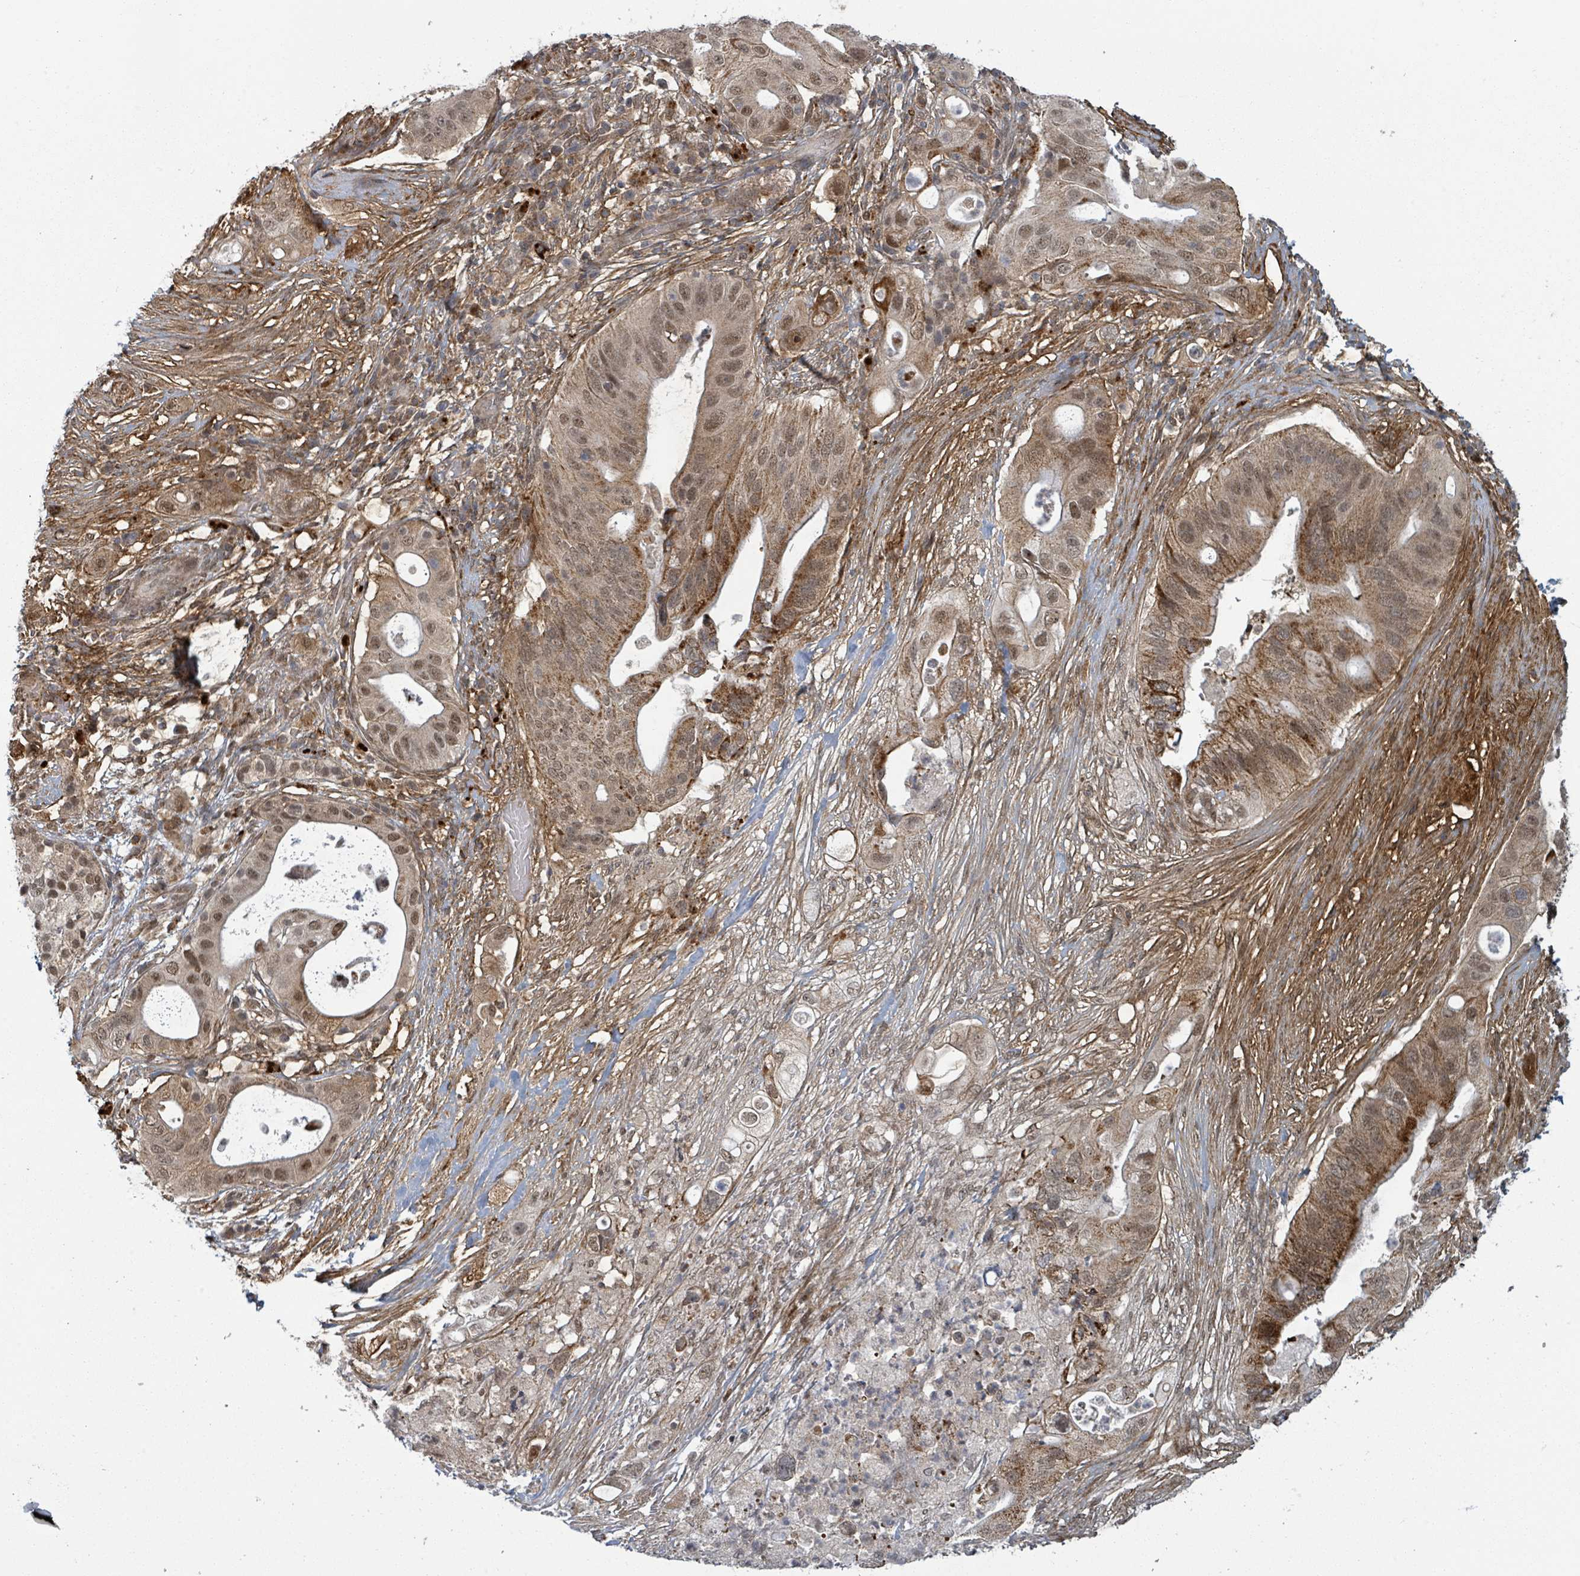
{"staining": {"intensity": "moderate", "quantity": ">75%", "location": "cytoplasmic/membranous,nuclear"}, "tissue": "pancreatic cancer", "cell_type": "Tumor cells", "image_type": "cancer", "snomed": [{"axis": "morphology", "description": "Adenocarcinoma, NOS"}, {"axis": "topography", "description": "Pancreas"}], "caption": "A brown stain shows moderate cytoplasmic/membranous and nuclear expression of a protein in human pancreatic cancer (adenocarcinoma) tumor cells. Immunohistochemistry stains the protein of interest in brown and the nuclei are stained blue.", "gene": "GTF3C1", "patient": {"sex": "female", "age": 72}}